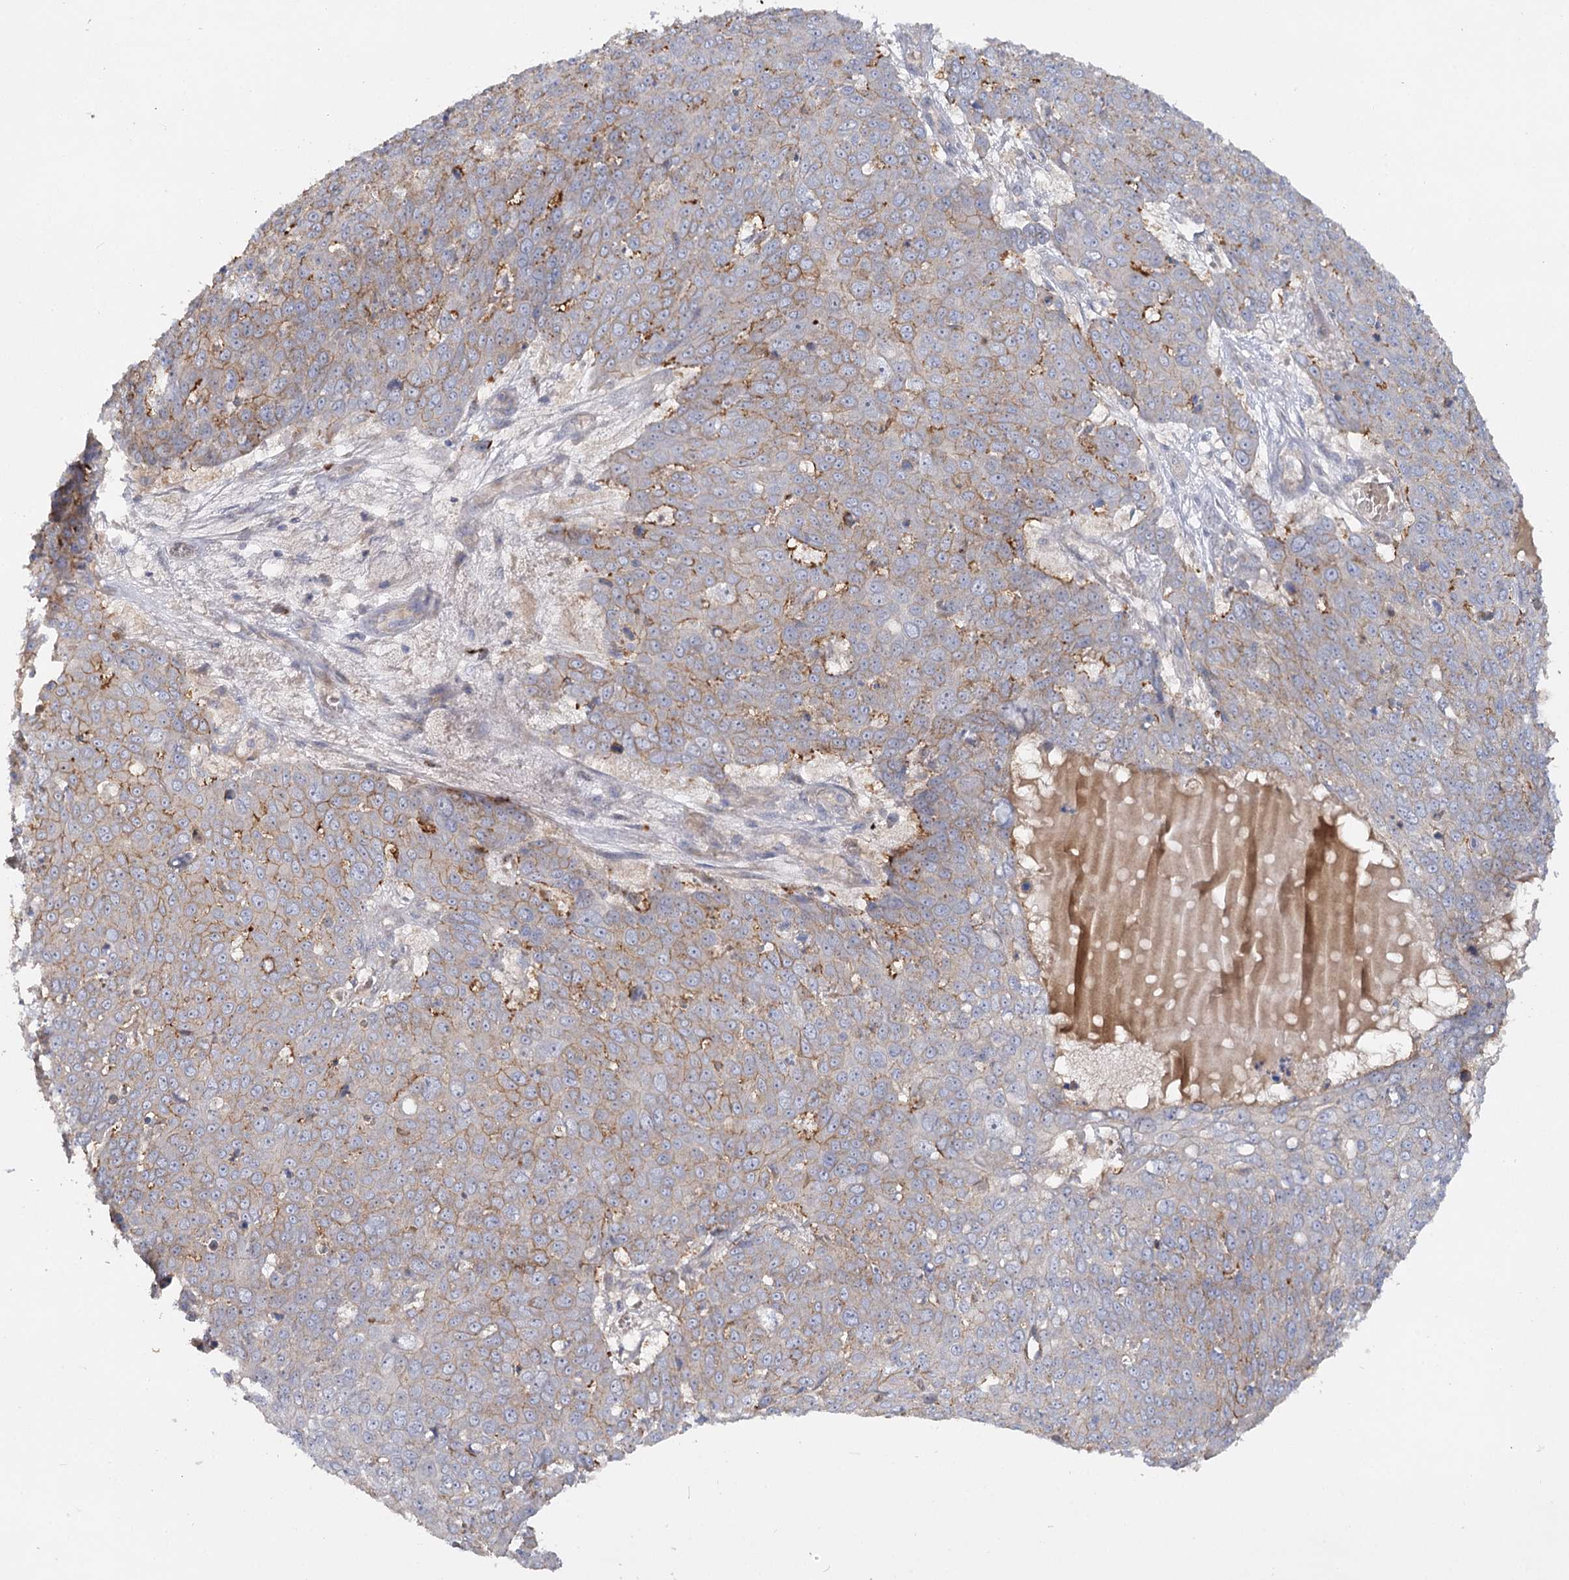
{"staining": {"intensity": "moderate", "quantity": "<25%", "location": "cytoplasmic/membranous"}, "tissue": "skin cancer", "cell_type": "Tumor cells", "image_type": "cancer", "snomed": [{"axis": "morphology", "description": "Squamous cell carcinoma, NOS"}, {"axis": "topography", "description": "Skin"}], "caption": "Protein staining demonstrates moderate cytoplasmic/membranous positivity in approximately <25% of tumor cells in skin squamous cell carcinoma.", "gene": "ANGPTL5", "patient": {"sex": "male", "age": 71}}